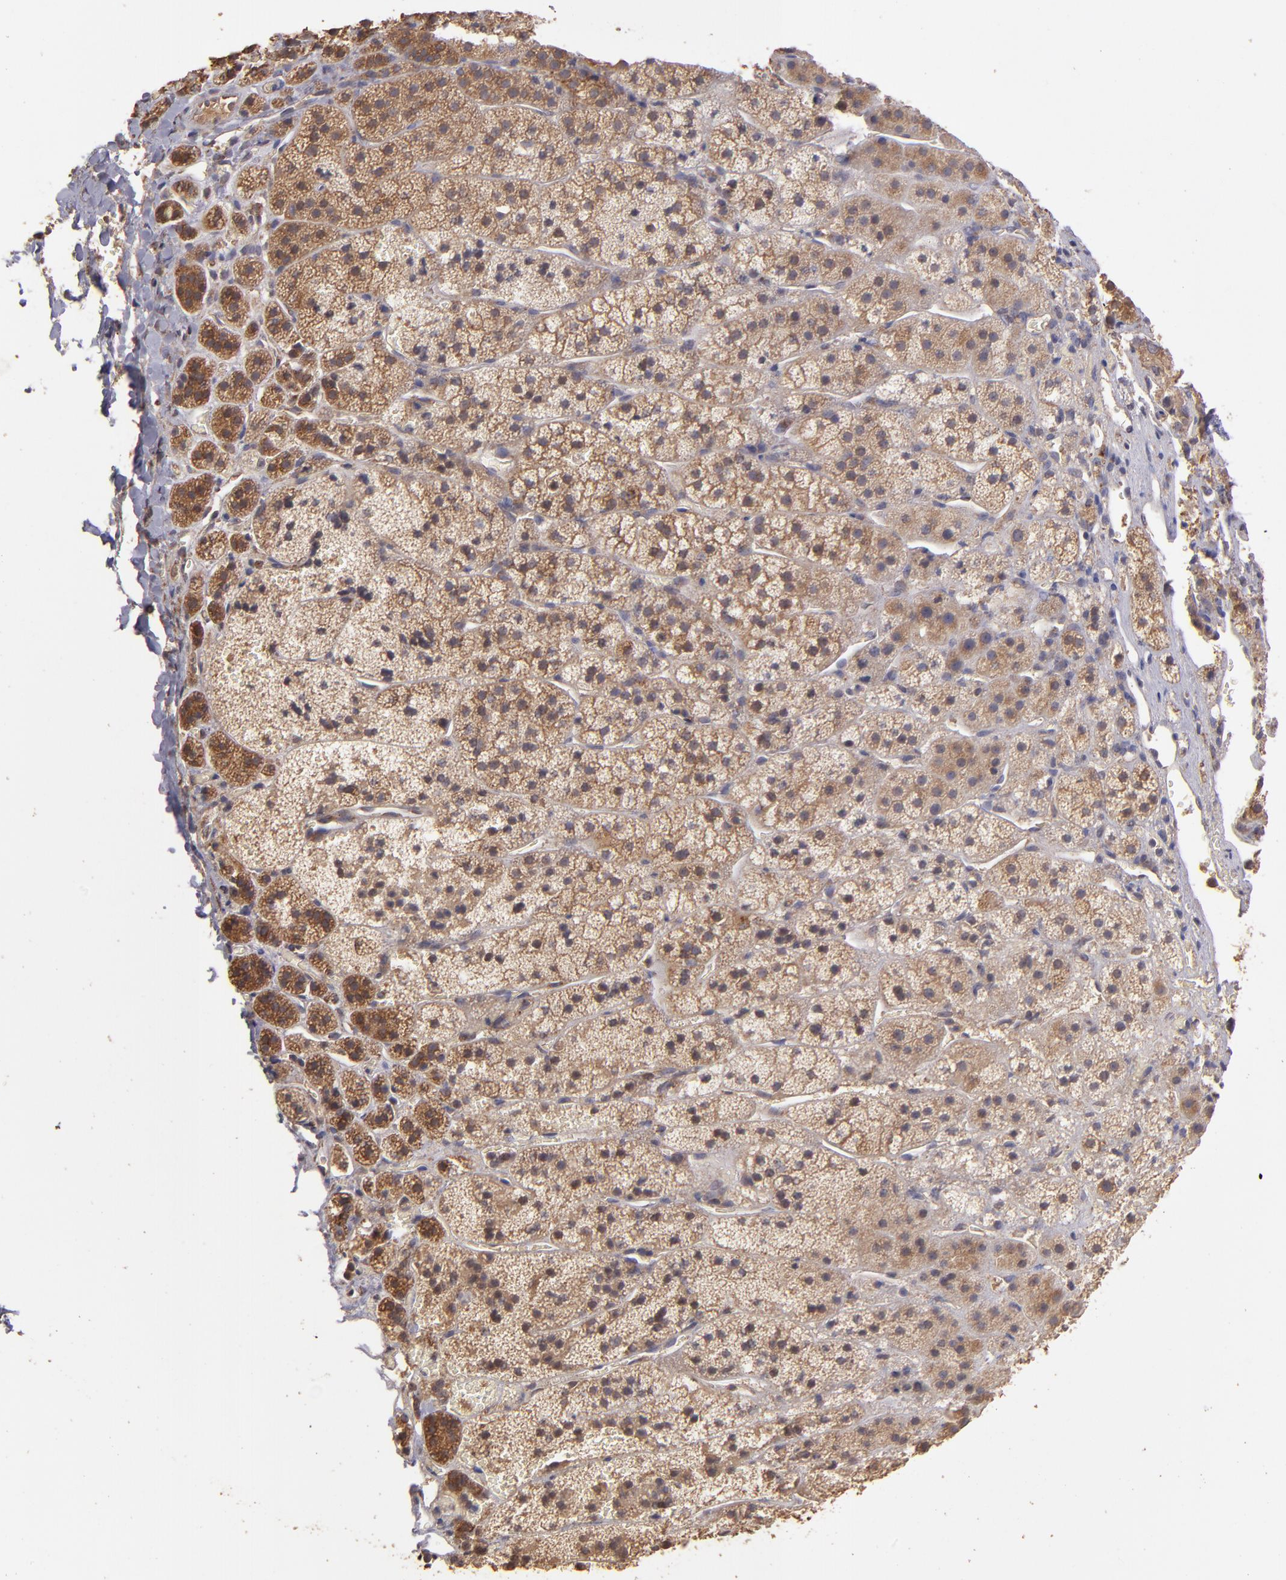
{"staining": {"intensity": "moderate", "quantity": ">75%", "location": "cytoplasmic/membranous"}, "tissue": "adrenal gland", "cell_type": "Glandular cells", "image_type": "normal", "snomed": [{"axis": "morphology", "description": "Normal tissue, NOS"}, {"axis": "topography", "description": "Adrenal gland"}], "caption": "Unremarkable adrenal gland shows moderate cytoplasmic/membranous staining in approximately >75% of glandular cells, visualized by immunohistochemistry.", "gene": "SRRD", "patient": {"sex": "female", "age": 44}}